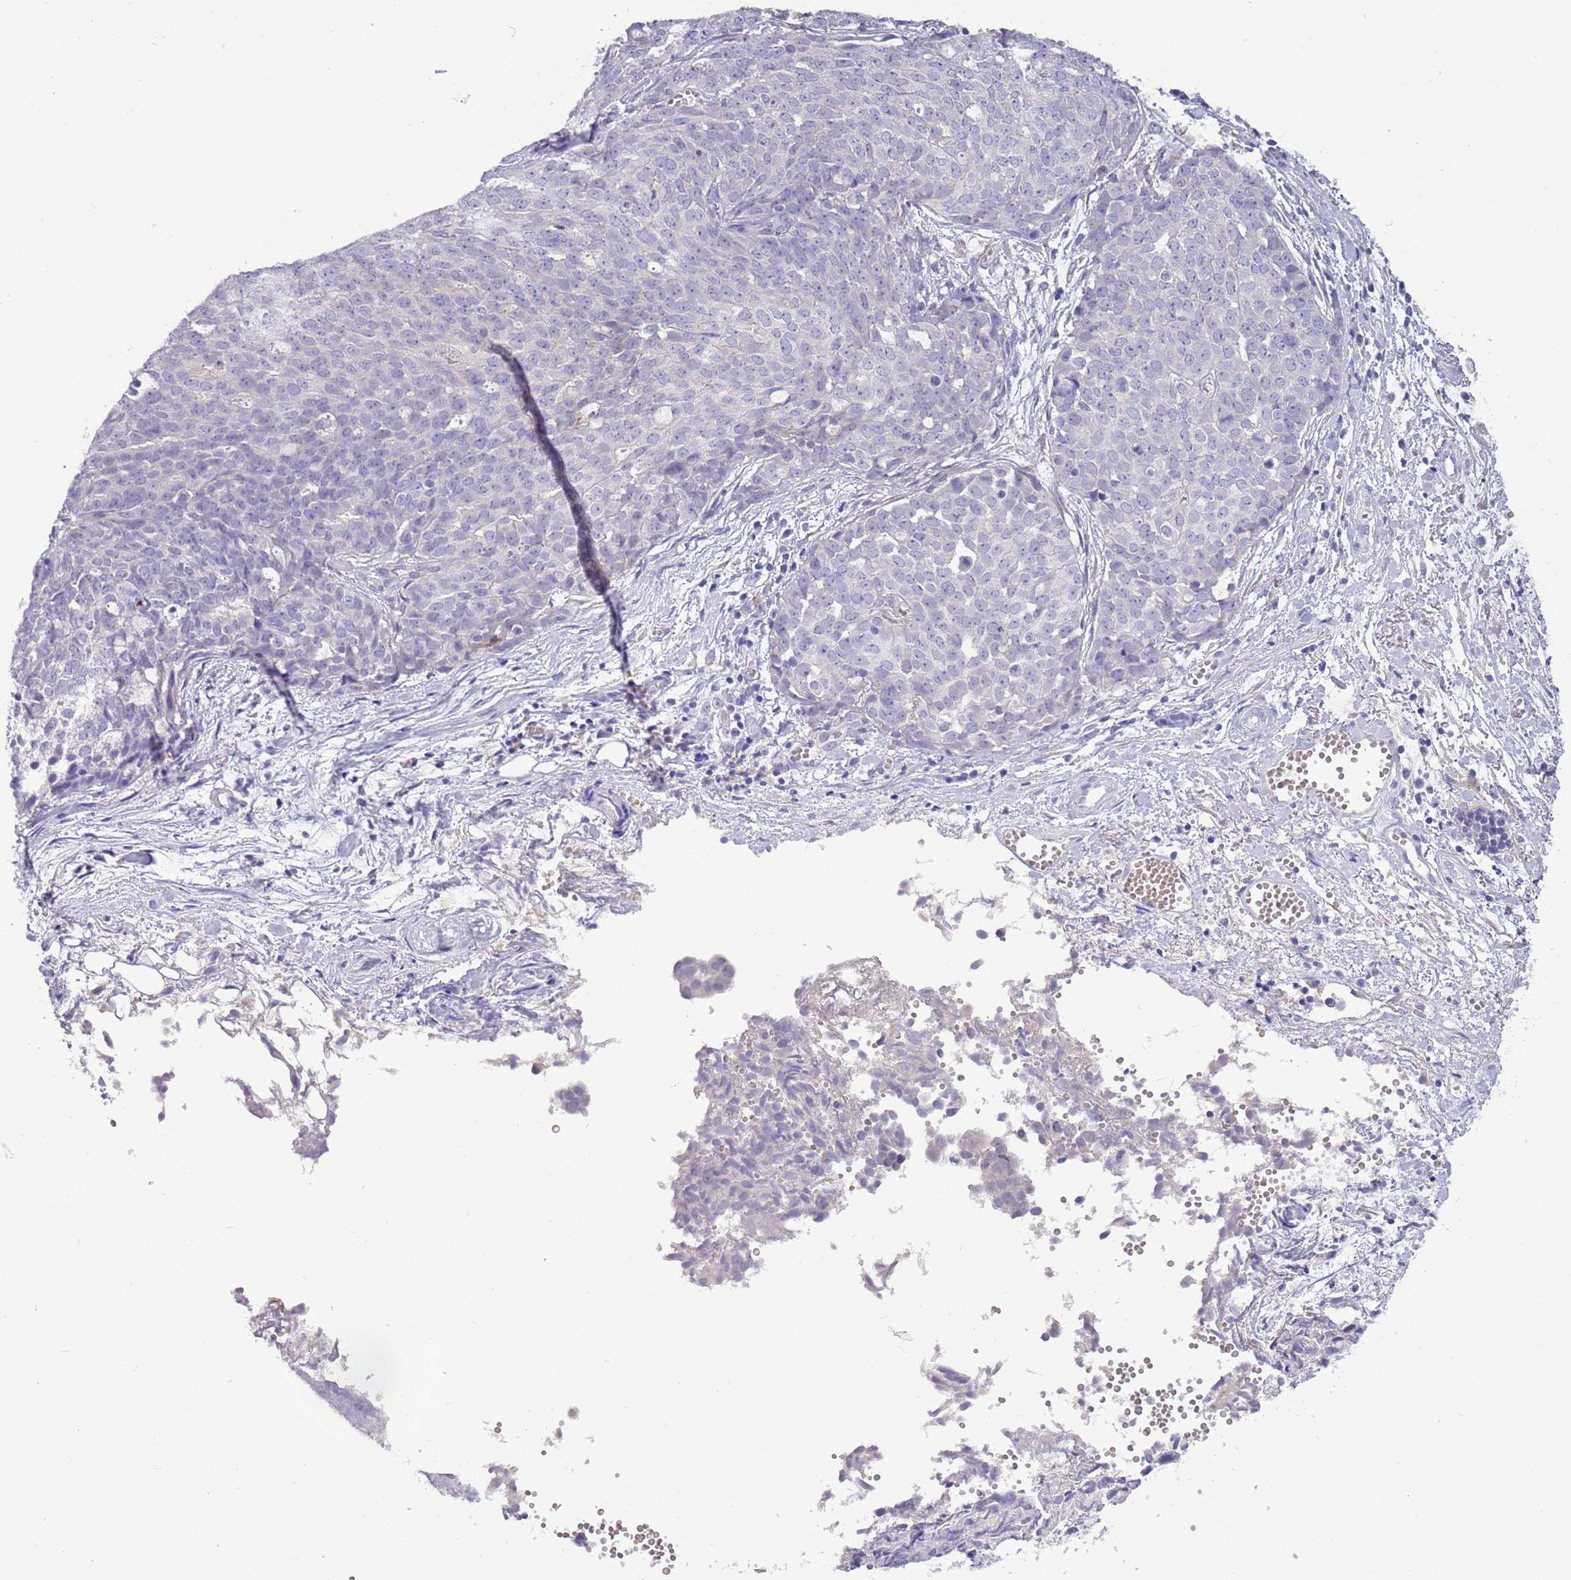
{"staining": {"intensity": "negative", "quantity": "none", "location": "none"}, "tissue": "ovarian cancer", "cell_type": "Tumor cells", "image_type": "cancer", "snomed": [{"axis": "morphology", "description": "Cystadenocarcinoma, serous, NOS"}, {"axis": "topography", "description": "Soft tissue"}, {"axis": "topography", "description": "Ovary"}], "caption": "Immunohistochemistry of human ovarian serous cystadenocarcinoma reveals no expression in tumor cells. (Brightfield microscopy of DAB immunohistochemistry (IHC) at high magnification).", "gene": "CFAP73", "patient": {"sex": "female", "age": 57}}